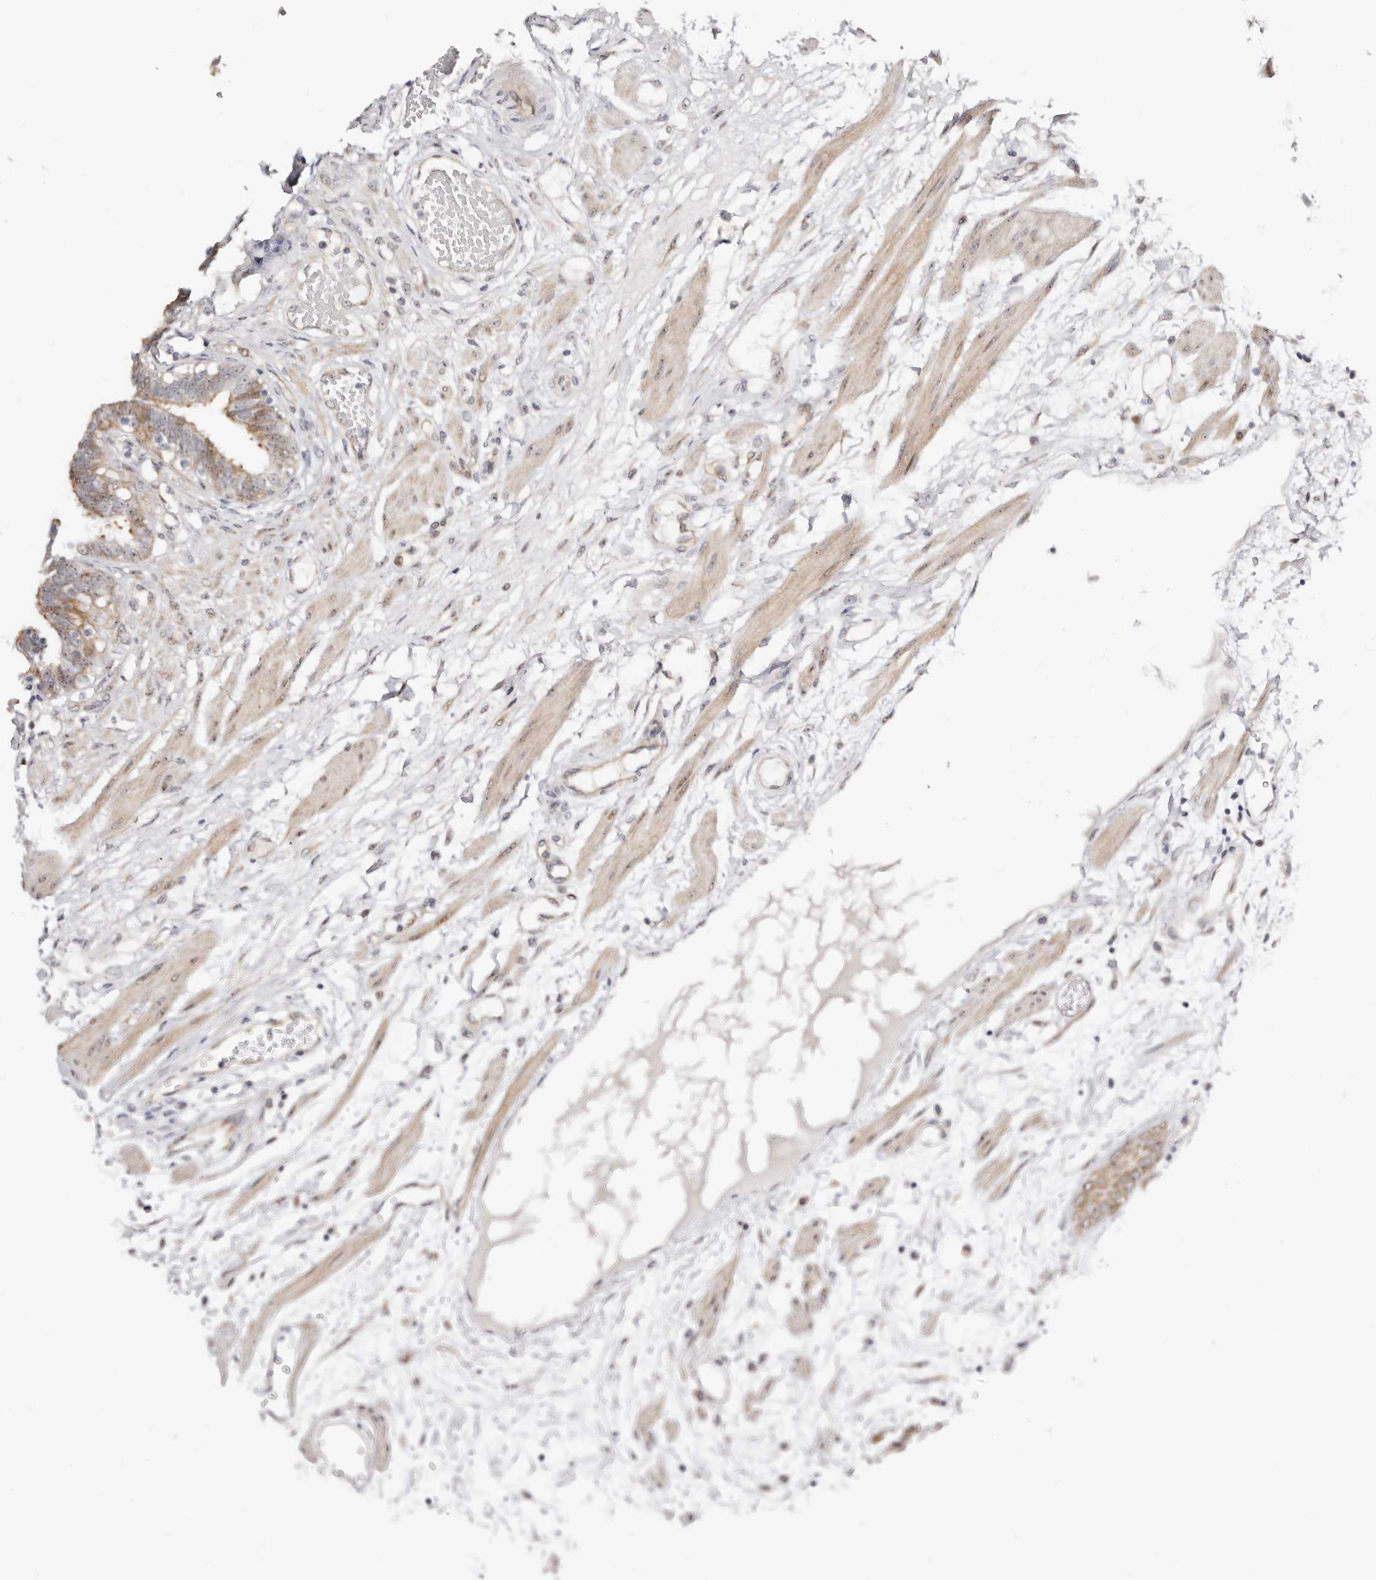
{"staining": {"intensity": "moderate", "quantity": "<25%", "location": "cytoplasmic/membranous"}, "tissue": "fallopian tube", "cell_type": "Glandular cells", "image_type": "normal", "snomed": [{"axis": "morphology", "description": "Normal tissue, NOS"}, {"axis": "topography", "description": "Fallopian tube"}, {"axis": "topography", "description": "Placenta"}], "caption": "Moderate cytoplasmic/membranous positivity is identified in approximately <25% of glandular cells in normal fallopian tube.", "gene": "ODF2L", "patient": {"sex": "female", "age": 32}}